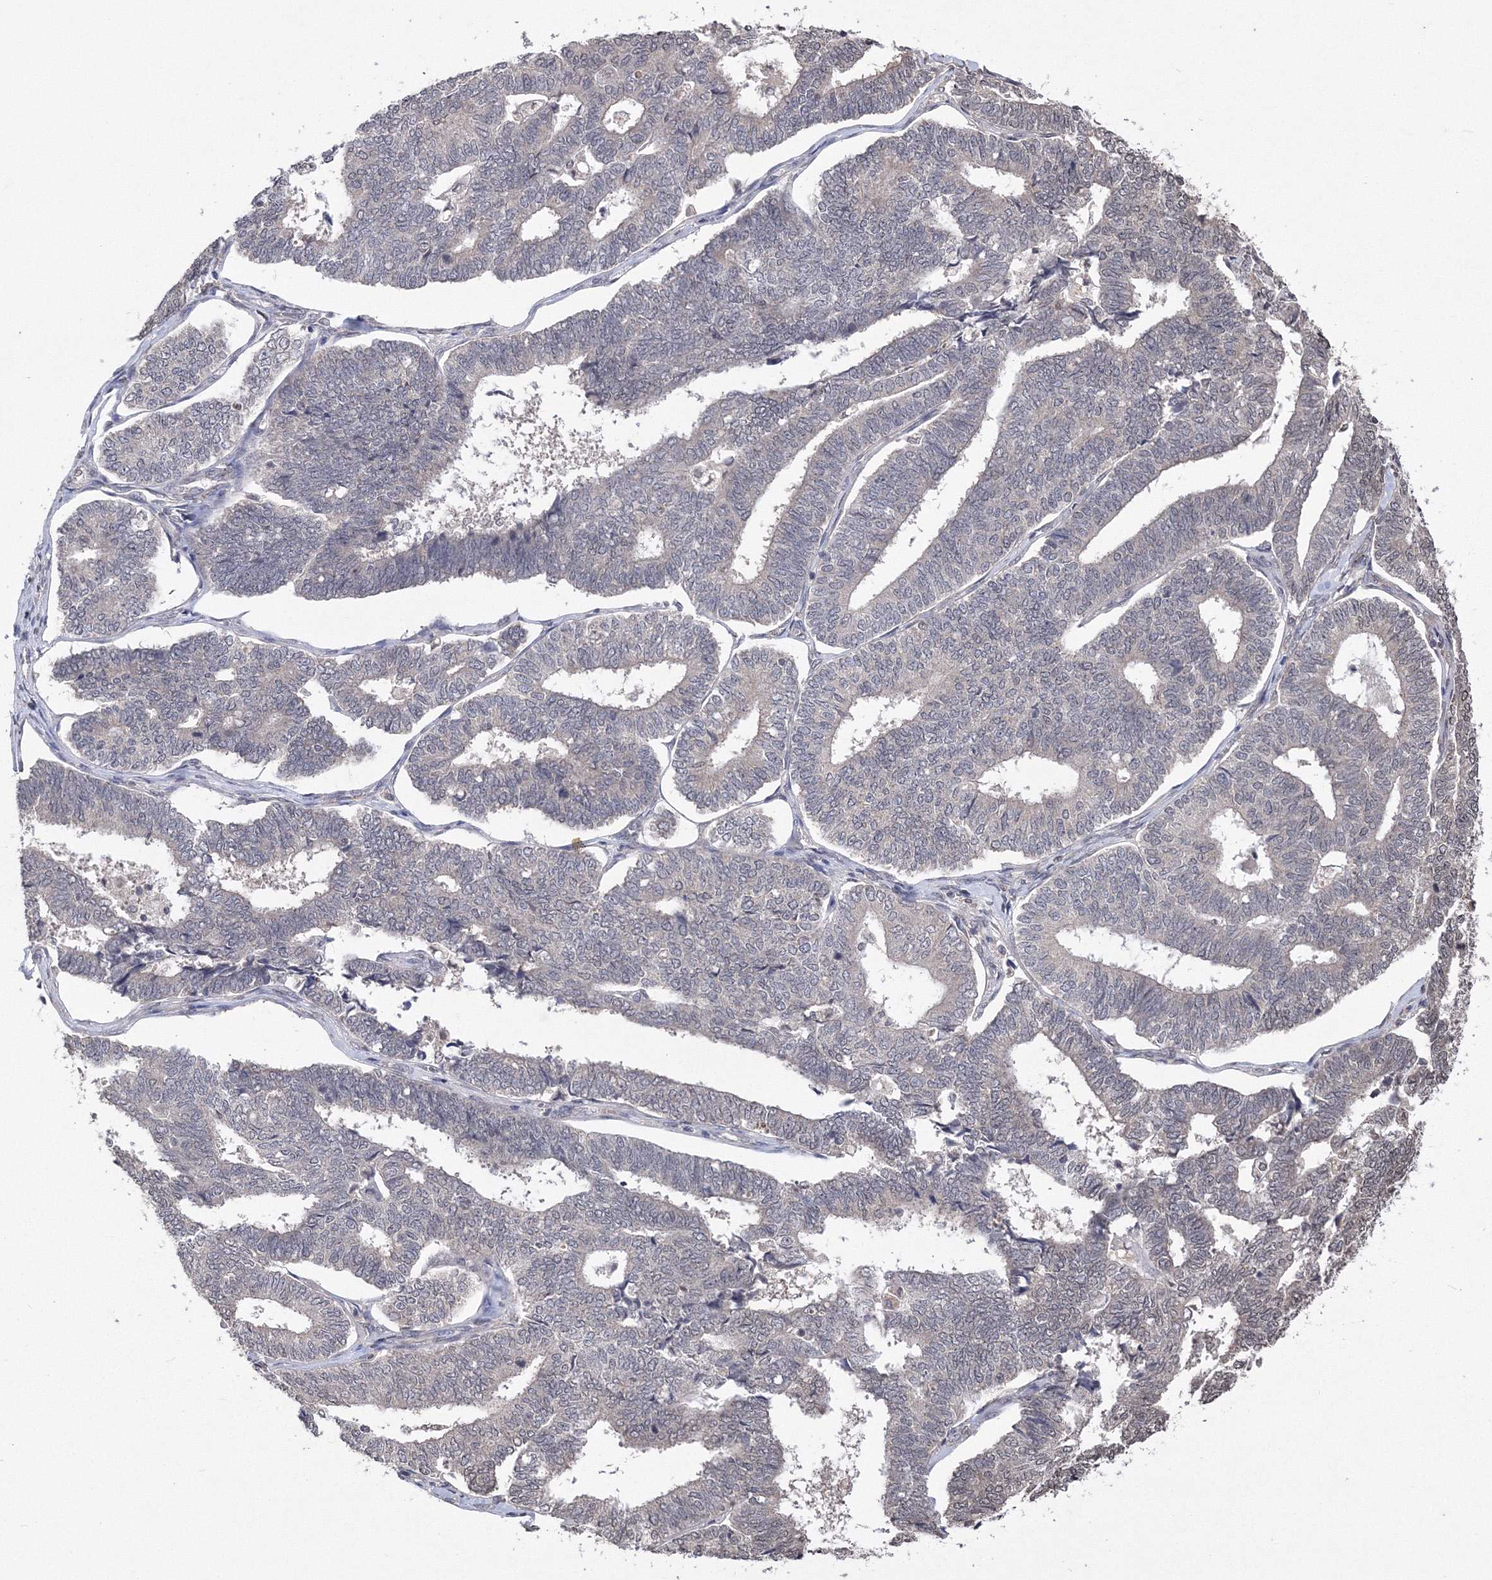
{"staining": {"intensity": "negative", "quantity": "none", "location": "none"}, "tissue": "endometrial cancer", "cell_type": "Tumor cells", "image_type": "cancer", "snomed": [{"axis": "morphology", "description": "Adenocarcinoma, NOS"}, {"axis": "topography", "description": "Endometrium"}], "caption": "Immunohistochemistry photomicrograph of human endometrial cancer (adenocarcinoma) stained for a protein (brown), which exhibits no staining in tumor cells.", "gene": "GPN1", "patient": {"sex": "female", "age": 70}}